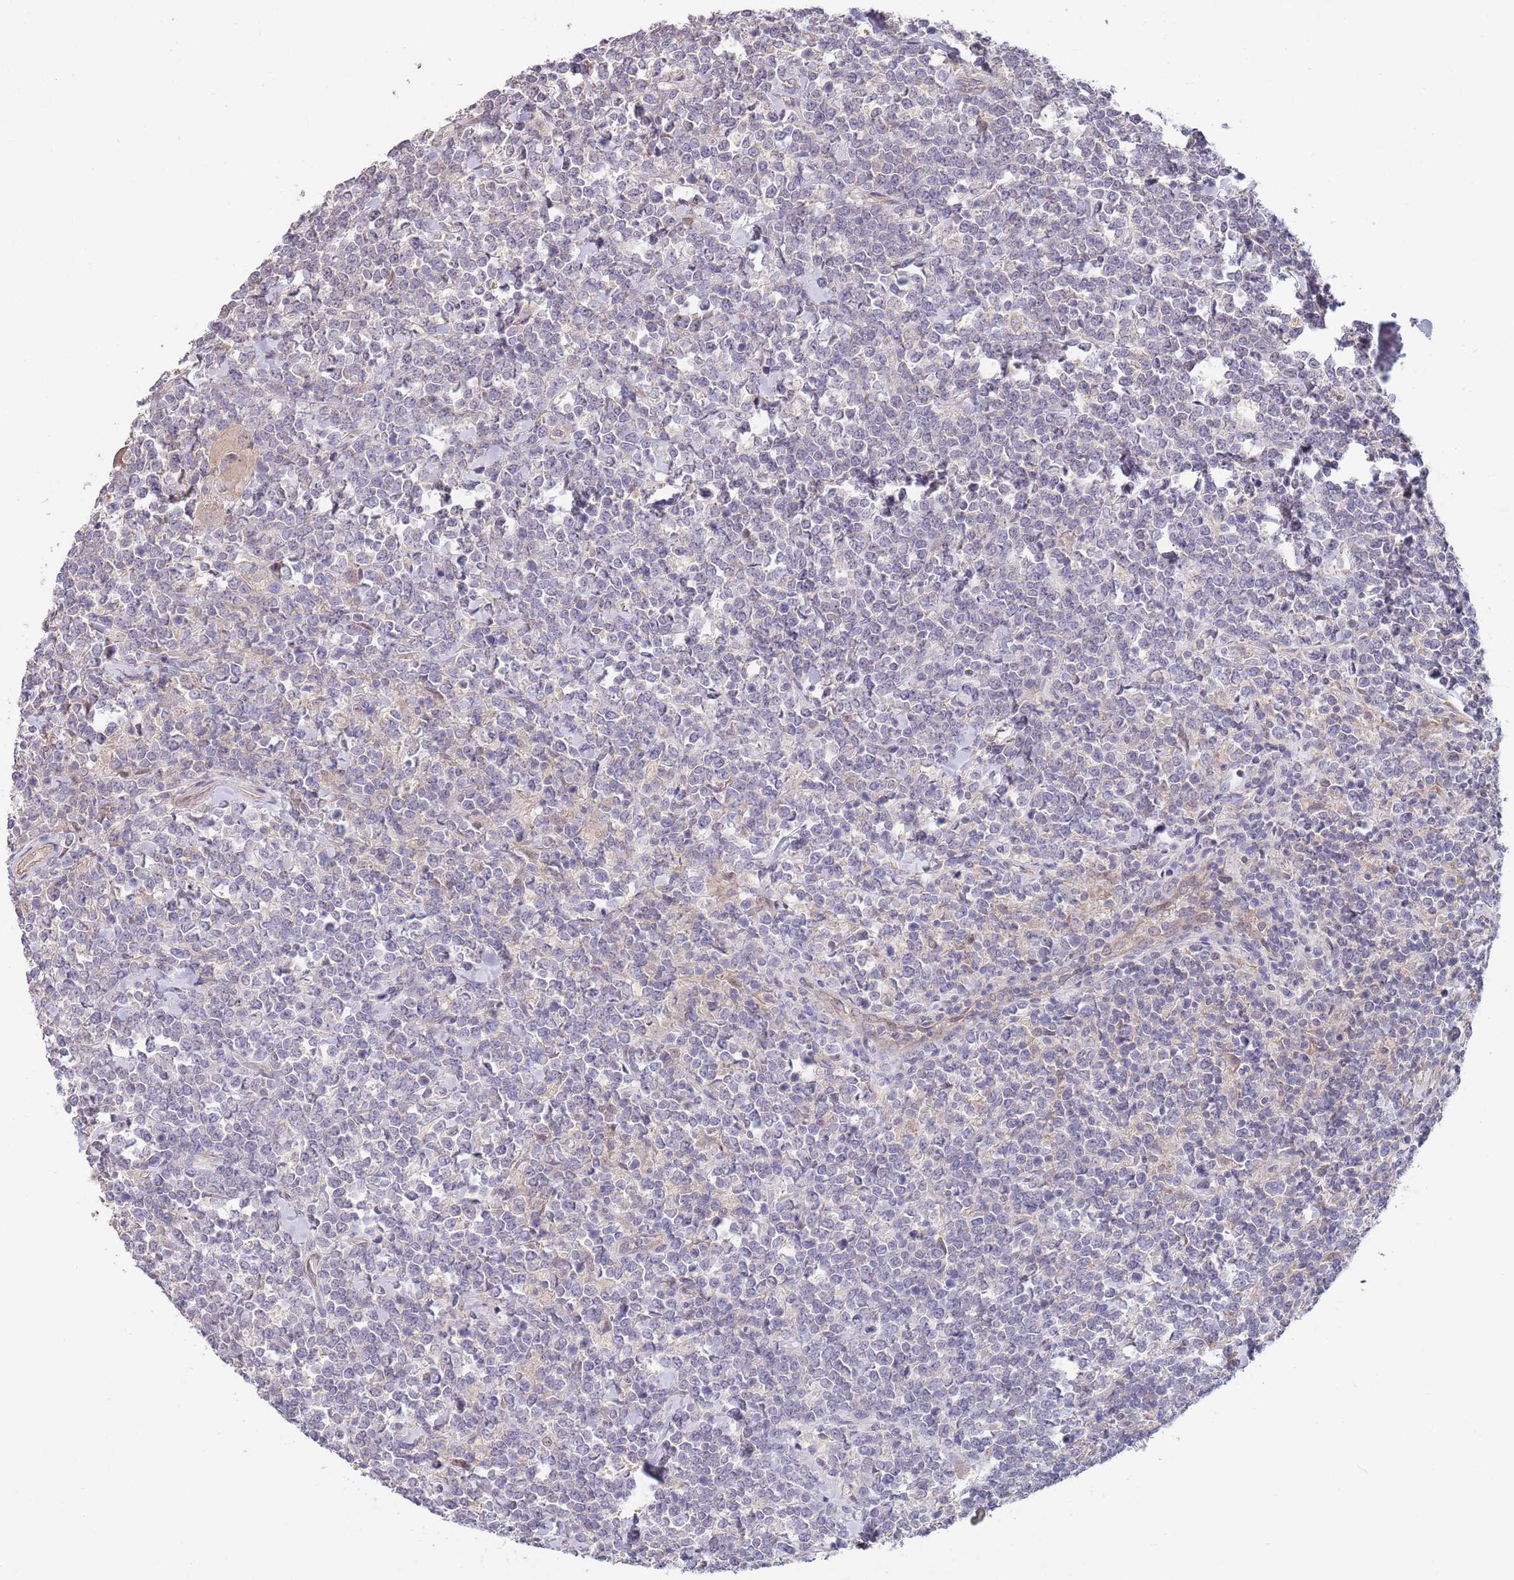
{"staining": {"intensity": "negative", "quantity": "none", "location": "none"}, "tissue": "lymphoma", "cell_type": "Tumor cells", "image_type": "cancer", "snomed": [{"axis": "morphology", "description": "Malignant lymphoma, non-Hodgkin's type, High grade"}, {"axis": "topography", "description": "Small intestine"}, {"axis": "topography", "description": "Colon"}], "caption": "An immunohistochemistry (IHC) histopathology image of high-grade malignant lymphoma, non-Hodgkin's type is shown. There is no staining in tumor cells of high-grade malignant lymphoma, non-Hodgkin's type. The staining was performed using DAB (3,3'-diaminobenzidine) to visualize the protein expression in brown, while the nuclei were stained in blue with hematoxylin (Magnification: 20x).", "gene": "MARVELD2", "patient": {"sex": "male", "age": 8}}